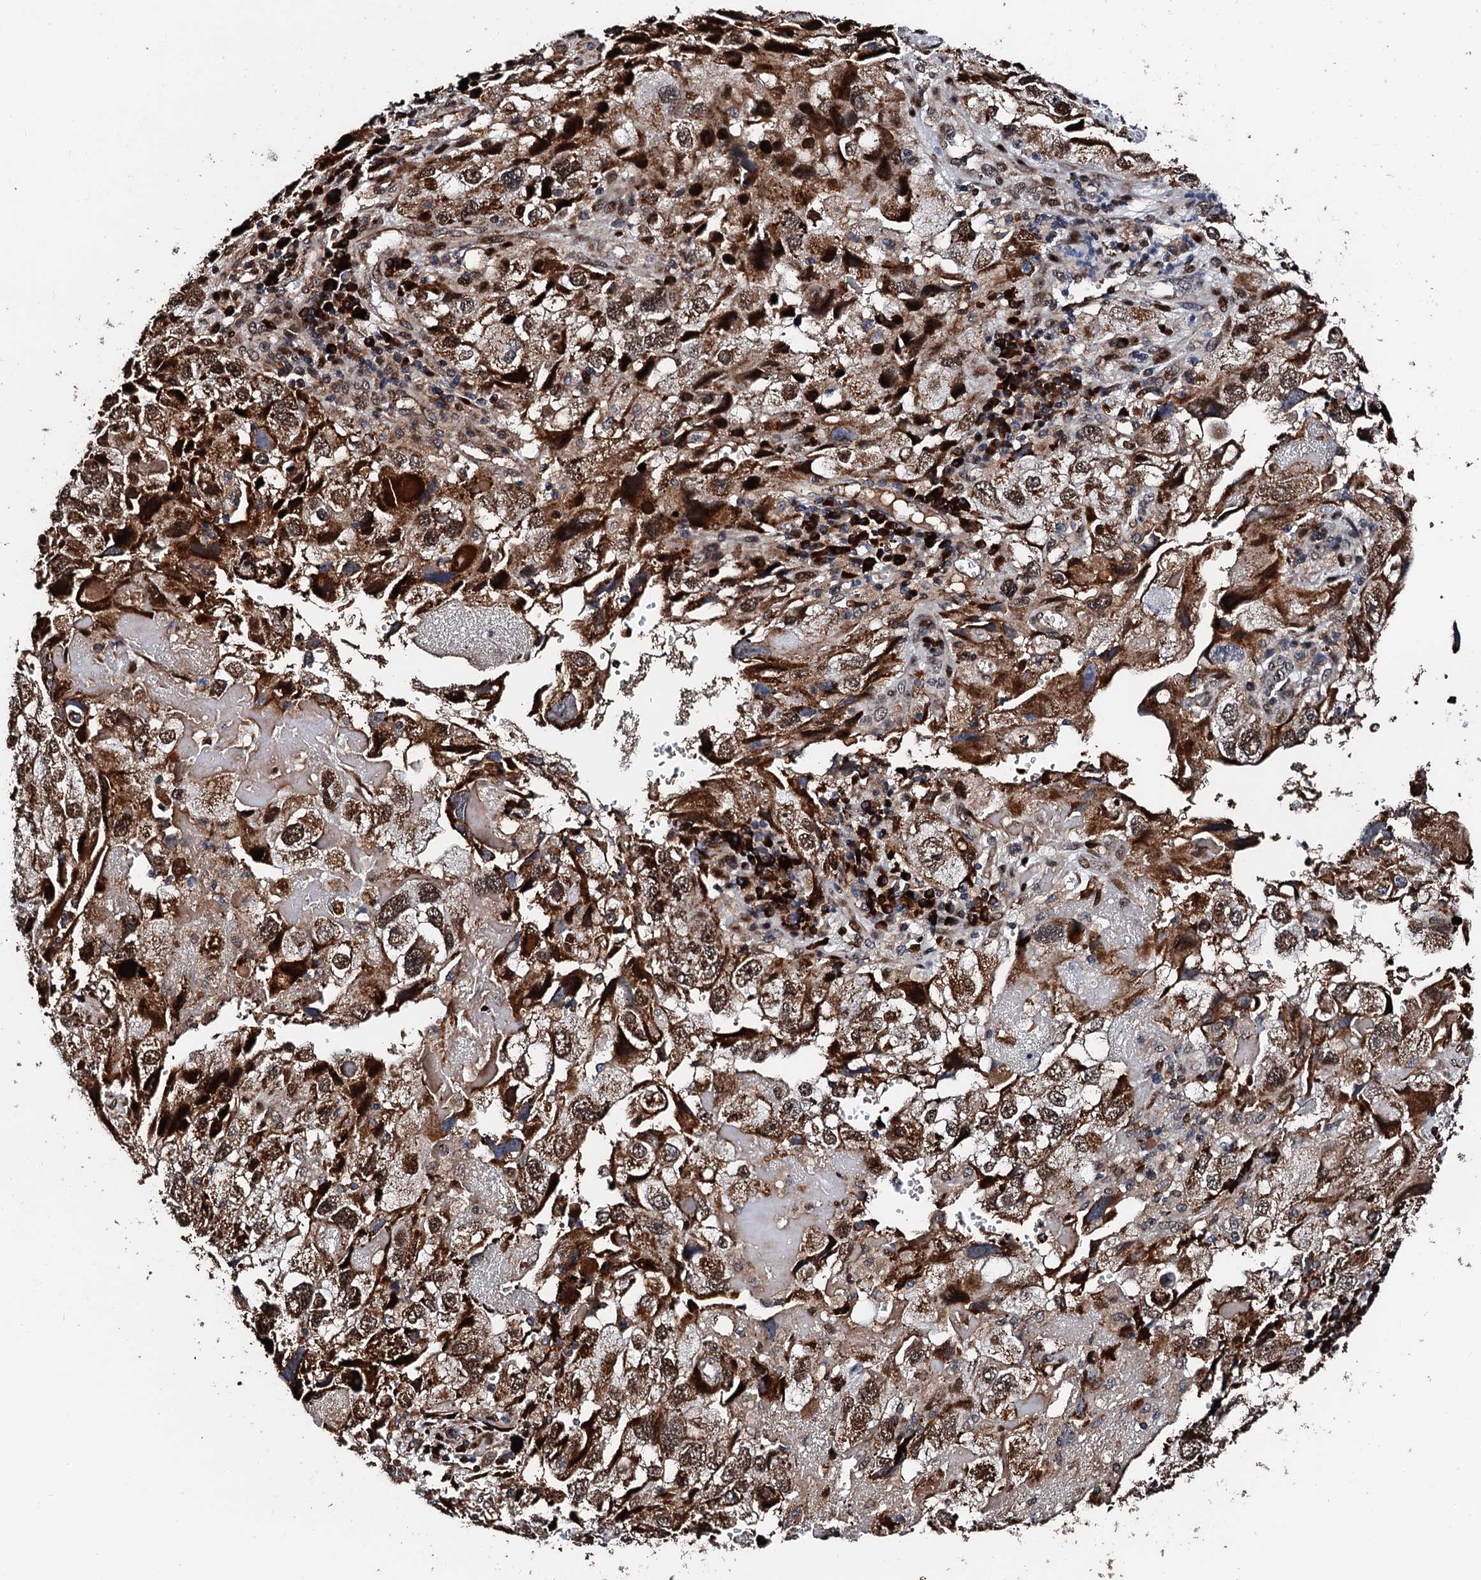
{"staining": {"intensity": "moderate", "quantity": ">75%", "location": "cytoplasmic/membranous,nuclear"}, "tissue": "endometrial cancer", "cell_type": "Tumor cells", "image_type": "cancer", "snomed": [{"axis": "morphology", "description": "Adenocarcinoma, NOS"}, {"axis": "topography", "description": "Endometrium"}], "caption": "IHC (DAB (3,3'-diaminobenzidine)) staining of endometrial cancer demonstrates moderate cytoplasmic/membranous and nuclear protein staining in approximately >75% of tumor cells.", "gene": "KIF18A", "patient": {"sex": "female", "age": 49}}